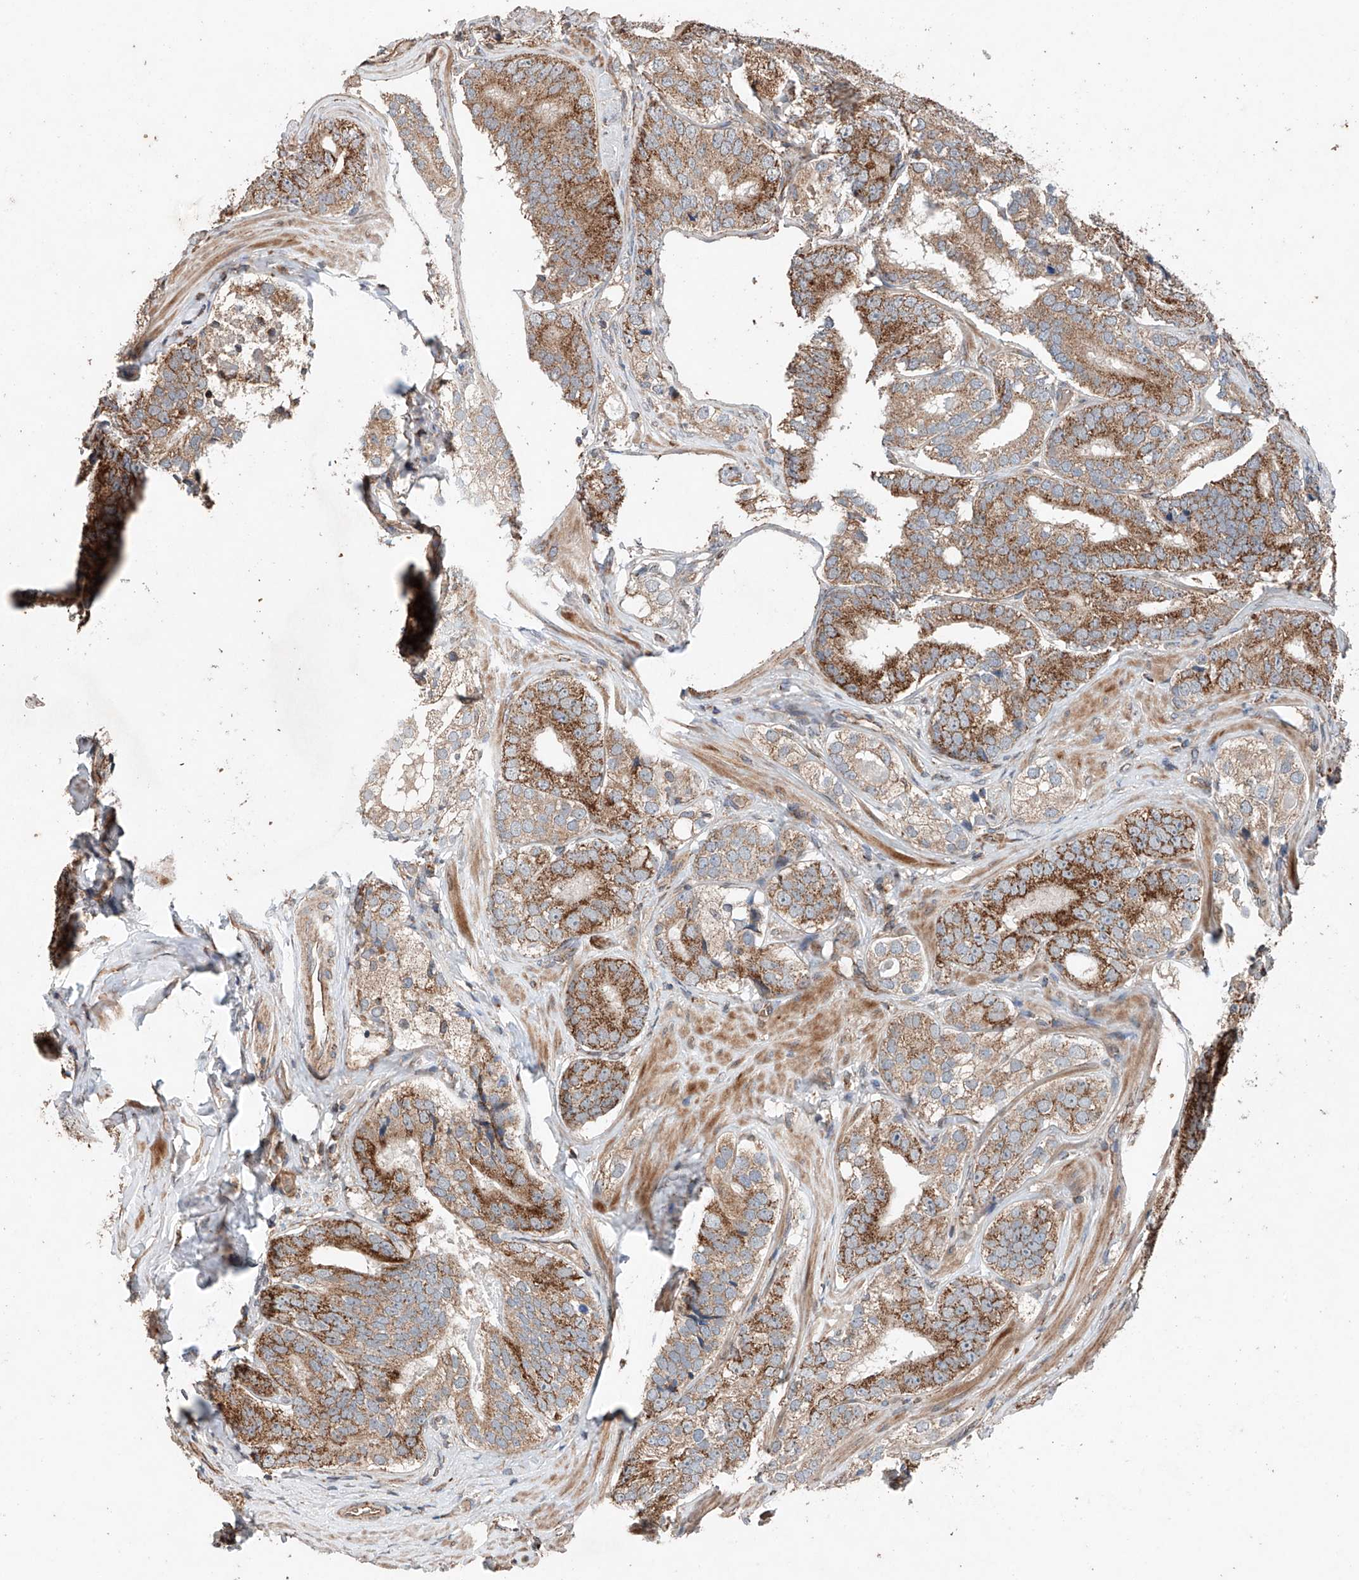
{"staining": {"intensity": "strong", "quantity": ">75%", "location": "cytoplasmic/membranous"}, "tissue": "prostate cancer", "cell_type": "Tumor cells", "image_type": "cancer", "snomed": [{"axis": "morphology", "description": "Adenocarcinoma, High grade"}, {"axis": "topography", "description": "Prostate"}], "caption": "Prostate adenocarcinoma (high-grade) stained for a protein (brown) reveals strong cytoplasmic/membranous positive positivity in approximately >75% of tumor cells.", "gene": "AP4B1", "patient": {"sex": "male", "age": 56}}